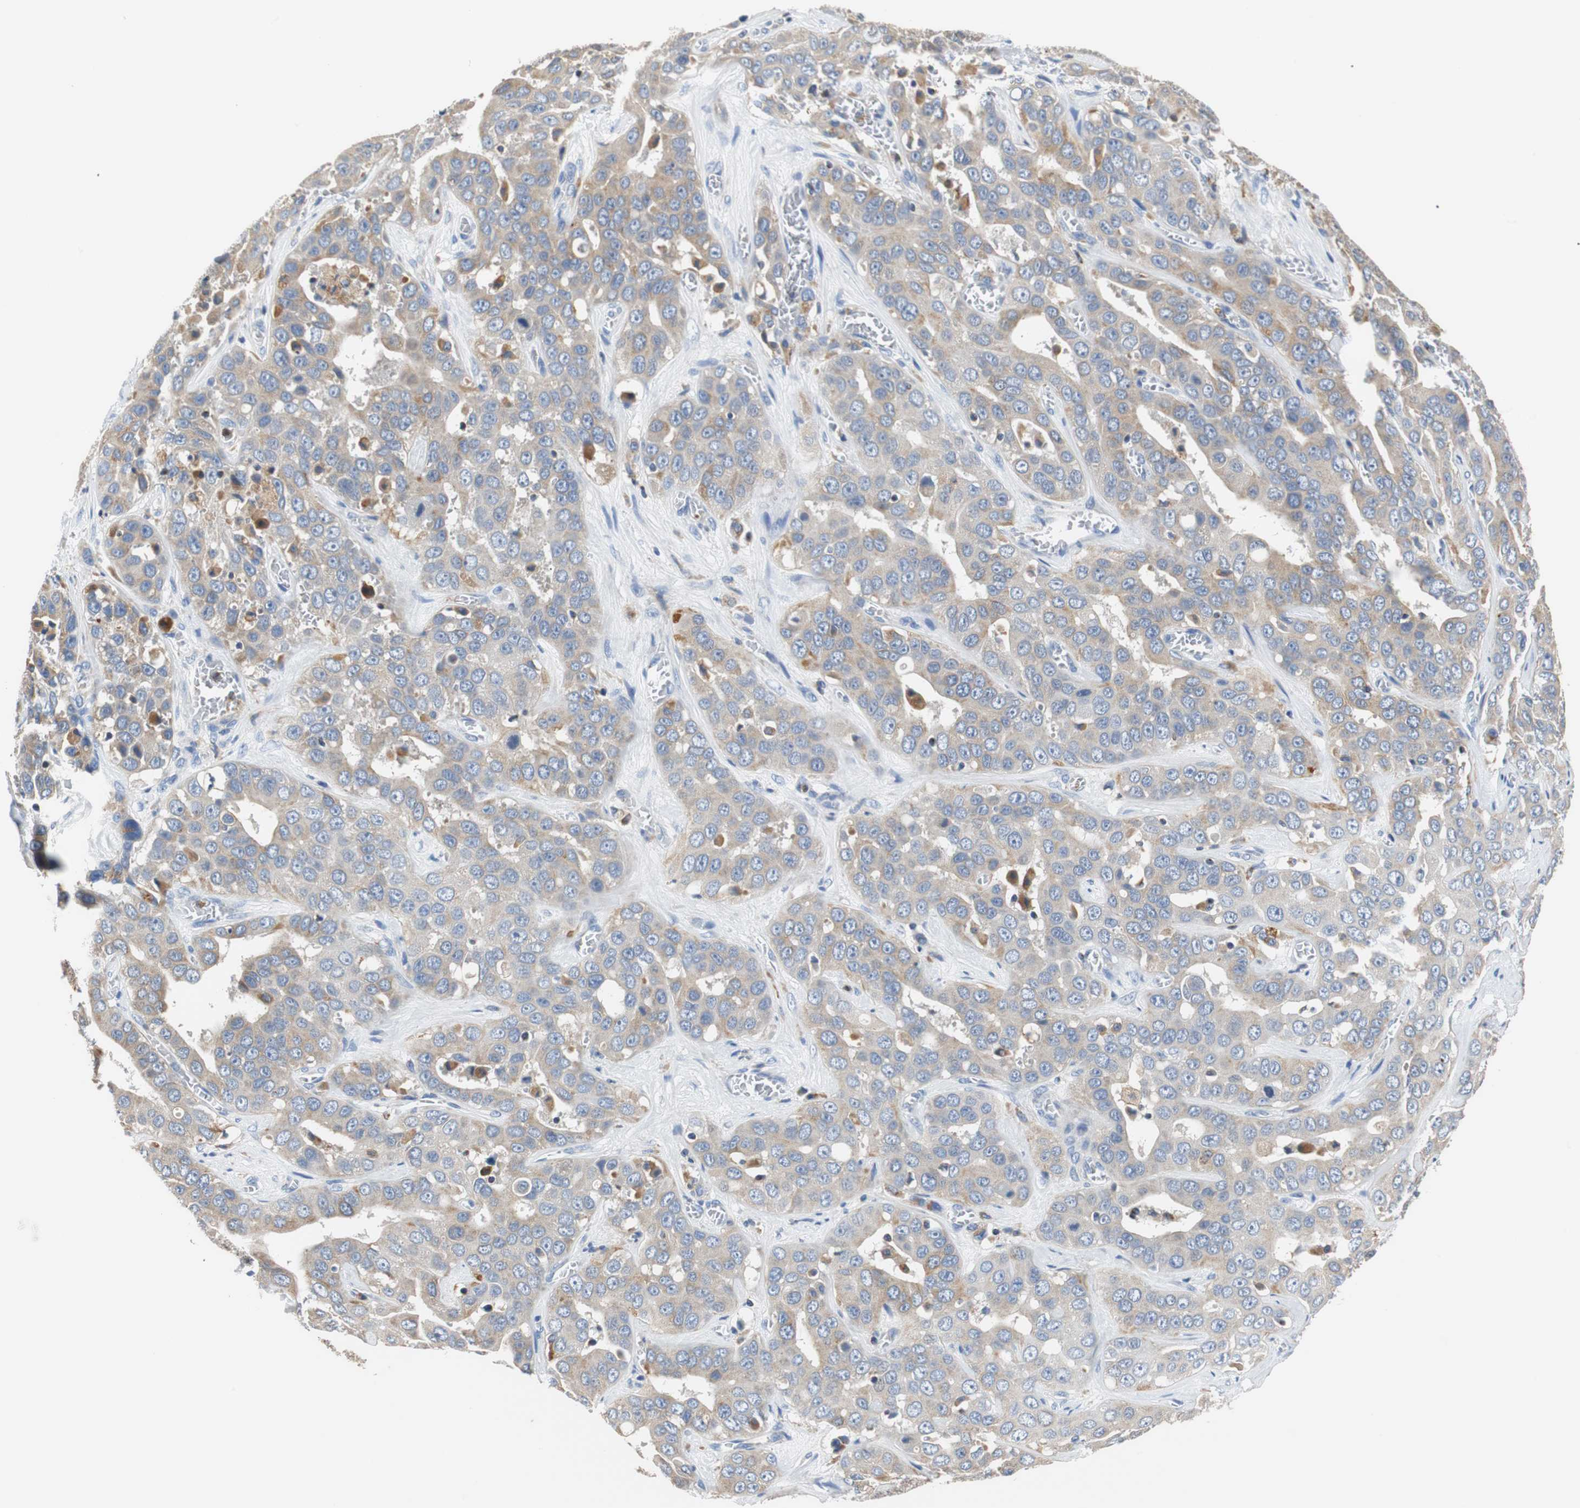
{"staining": {"intensity": "moderate", "quantity": "25%-75%", "location": "cytoplasmic/membranous"}, "tissue": "liver cancer", "cell_type": "Tumor cells", "image_type": "cancer", "snomed": [{"axis": "morphology", "description": "Cholangiocarcinoma"}, {"axis": "topography", "description": "Liver"}], "caption": "Tumor cells reveal moderate cytoplasmic/membranous staining in about 25%-75% of cells in liver cancer (cholangiocarcinoma).", "gene": "VAMP8", "patient": {"sex": "female", "age": 52}}